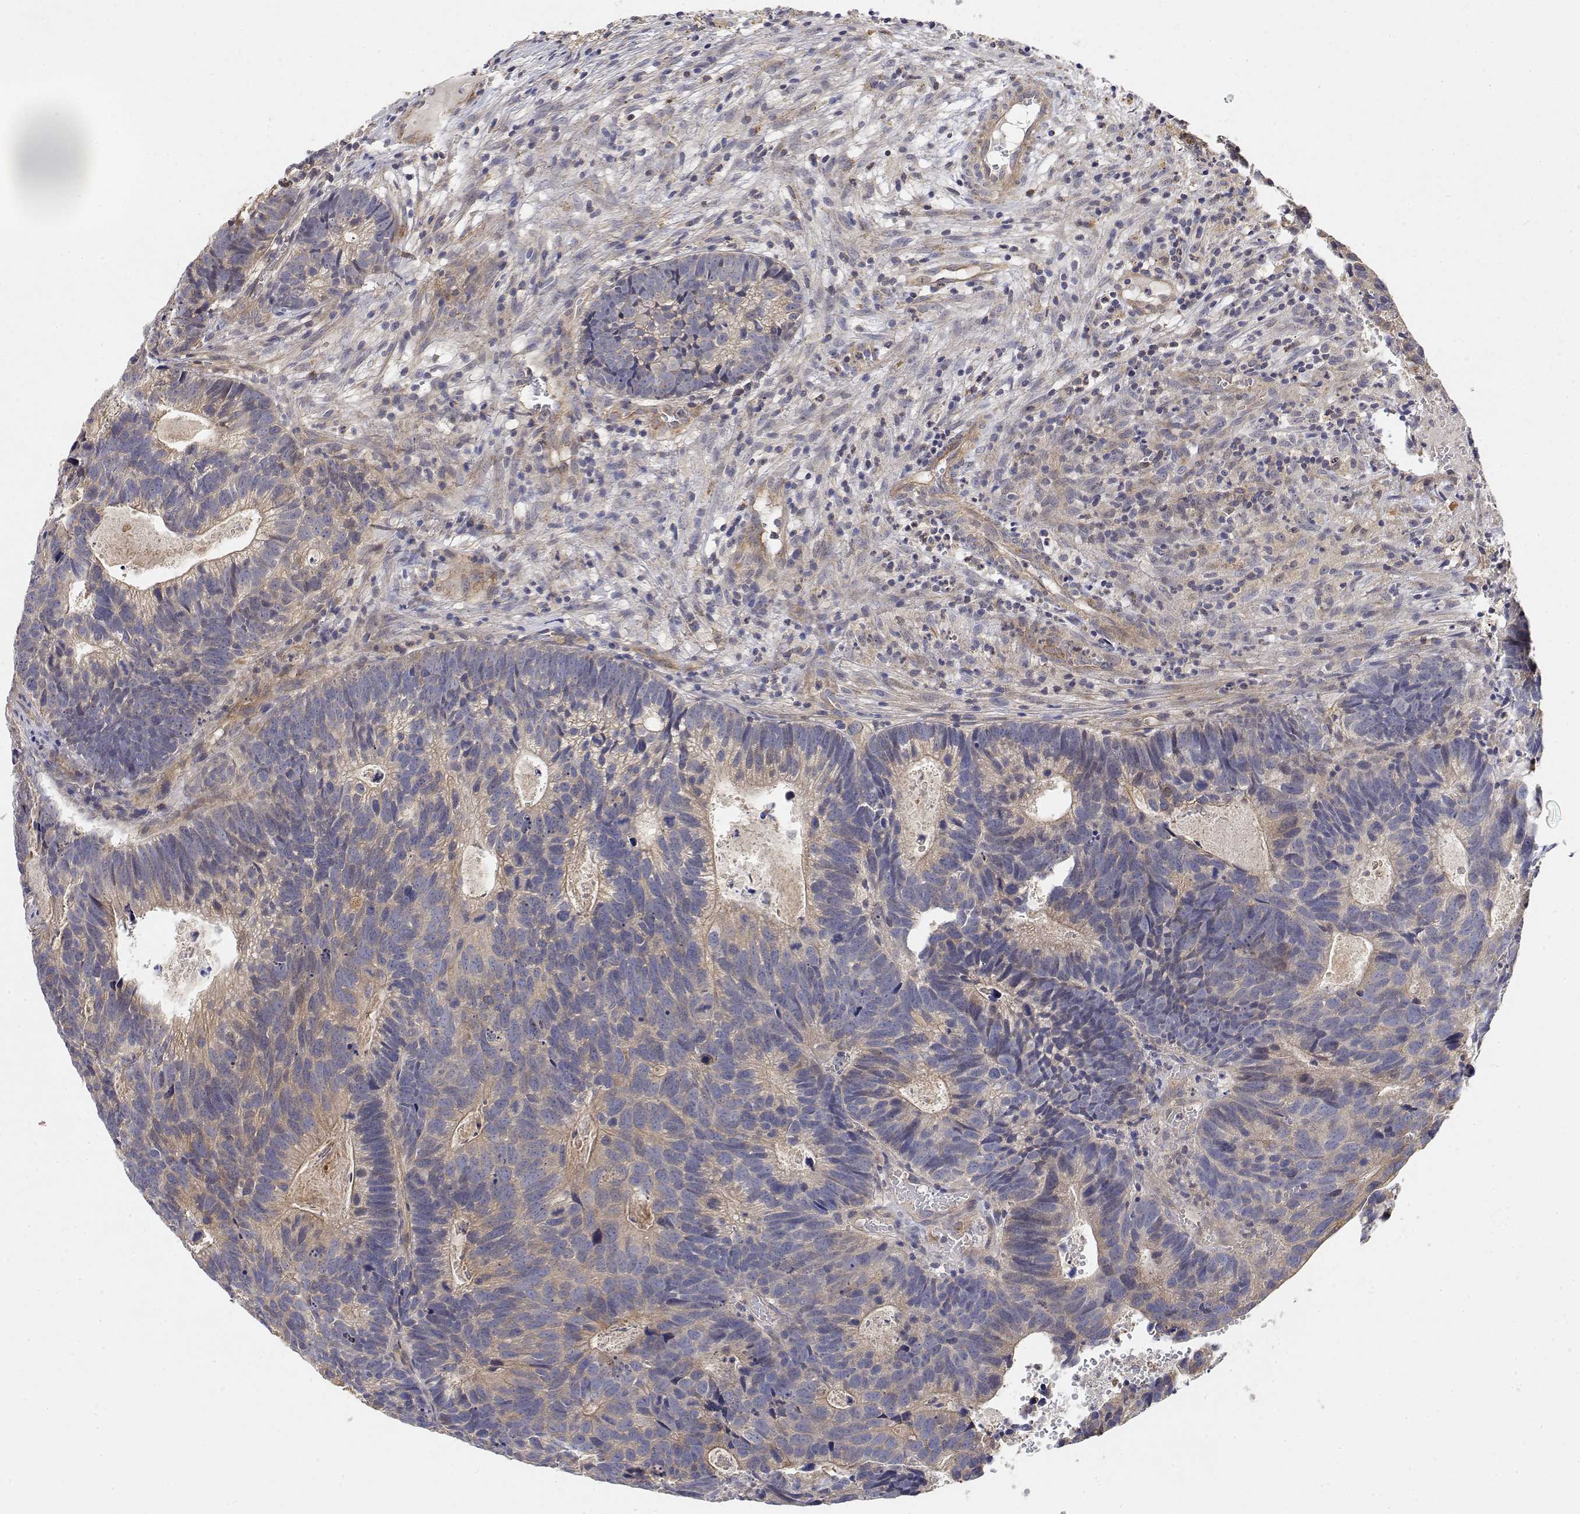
{"staining": {"intensity": "weak", "quantity": "25%-75%", "location": "cytoplasmic/membranous"}, "tissue": "head and neck cancer", "cell_type": "Tumor cells", "image_type": "cancer", "snomed": [{"axis": "morphology", "description": "Adenocarcinoma, NOS"}, {"axis": "topography", "description": "Head-Neck"}], "caption": "Immunohistochemical staining of human head and neck cancer exhibits low levels of weak cytoplasmic/membranous protein staining in about 25%-75% of tumor cells. The staining is performed using DAB brown chromogen to label protein expression. The nuclei are counter-stained blue using hematoxylin.", "gene": "LONRF3", "patient": {"sex": "male", "age": 62}}